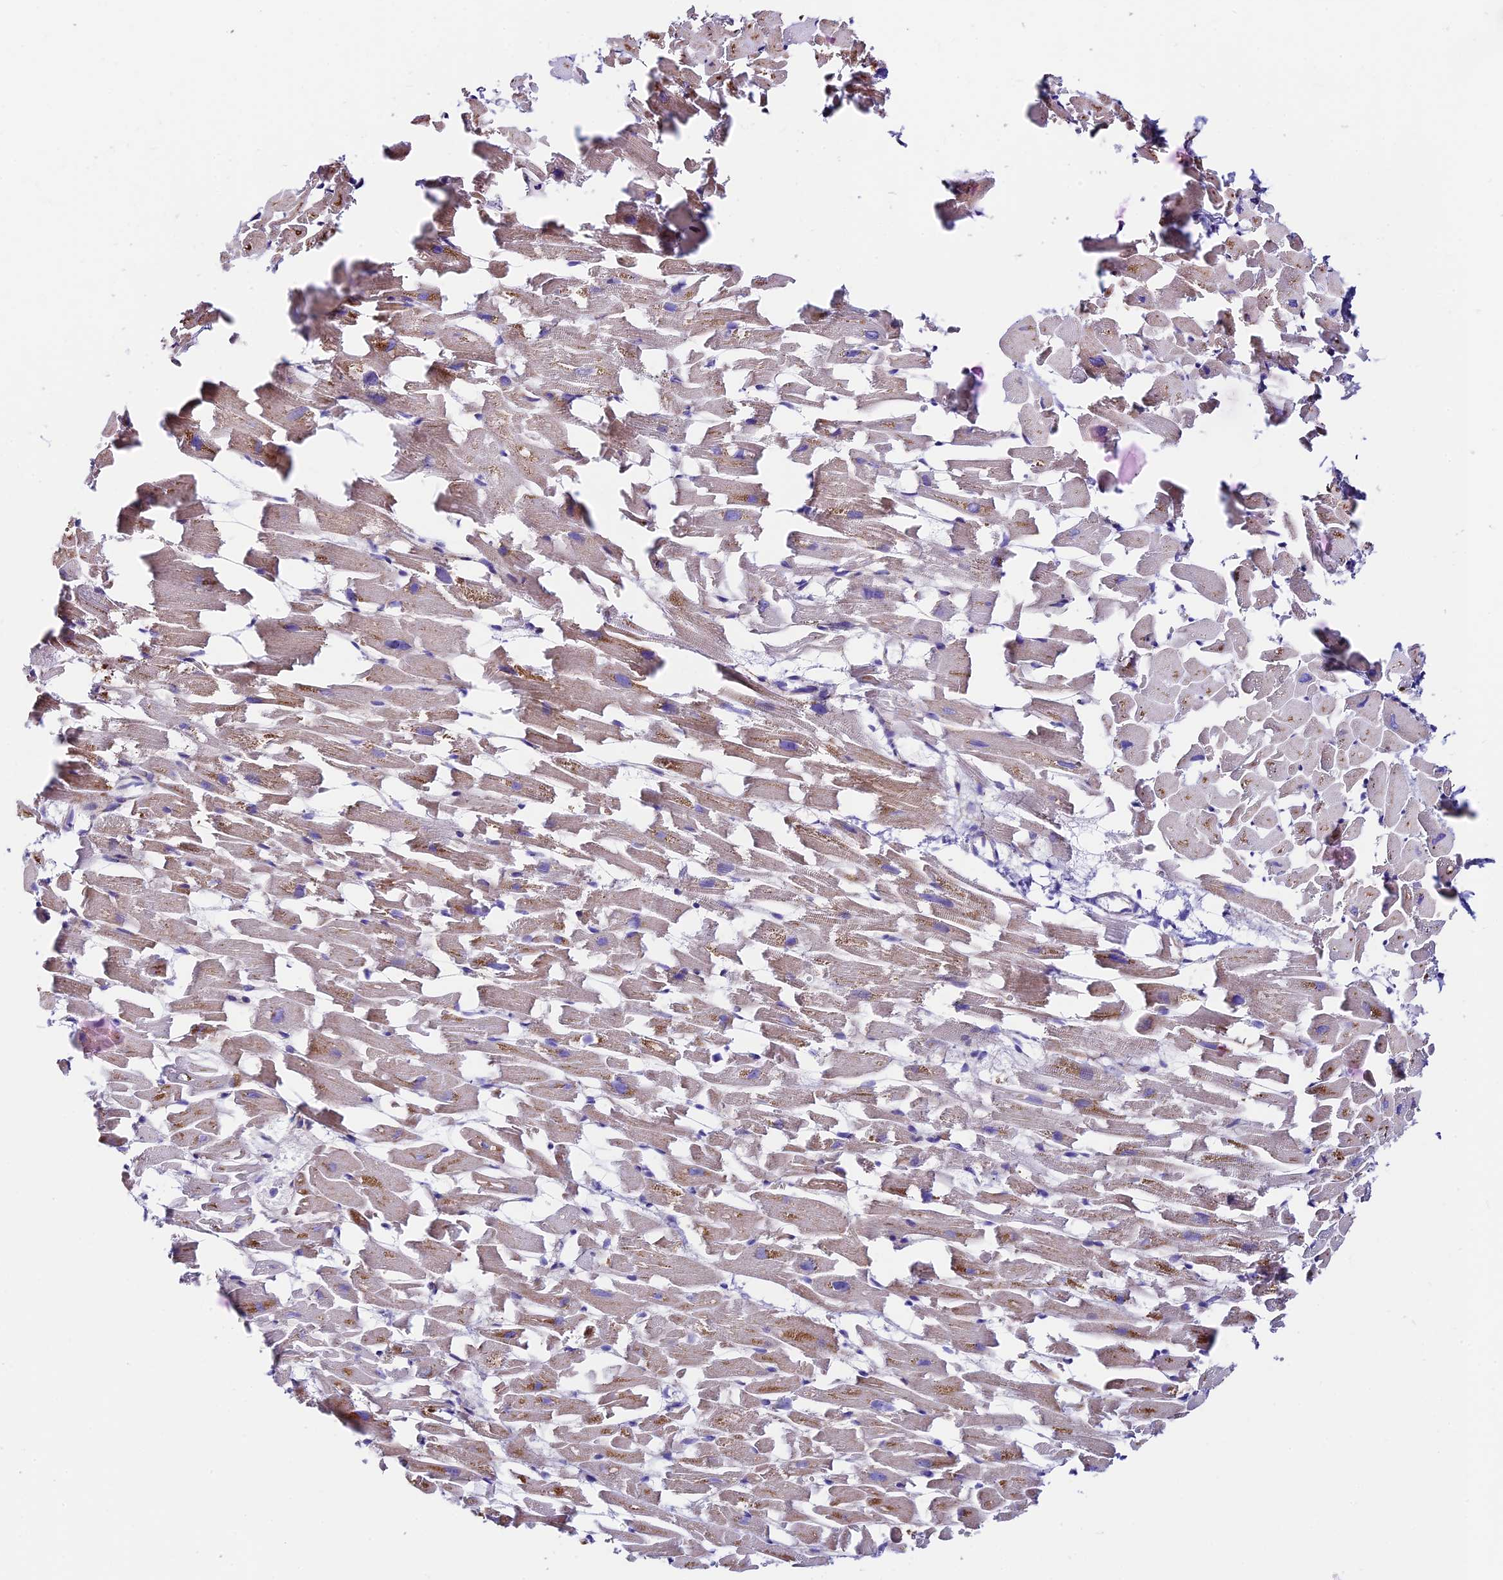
{"staining": {"intensity": "strong", "quantity": "25%-75%", "location": "cytoplasmic/membranous"}, "tissue": "heart muscle", "cell_type": "Cardiomyocytes", "image_type": "normal", "snomed": [{"axis": "morphology", "description": "Normal tissue, NOS"}, {"axis": "topography", "description": "Heart"}], "caption": "Immunohistochemistry (IHC) micrograph of benign heart muscle: heart muscle stained using immunohistochemistry shows high levels of strong protein expression localized specifically in the cytoplasmic/membranous of cardiomyocytes, appearing as a cytoplasmic/membranous brown color.", "gene": "VPS13C", "patient": {"sex": "female", "age": 64}}